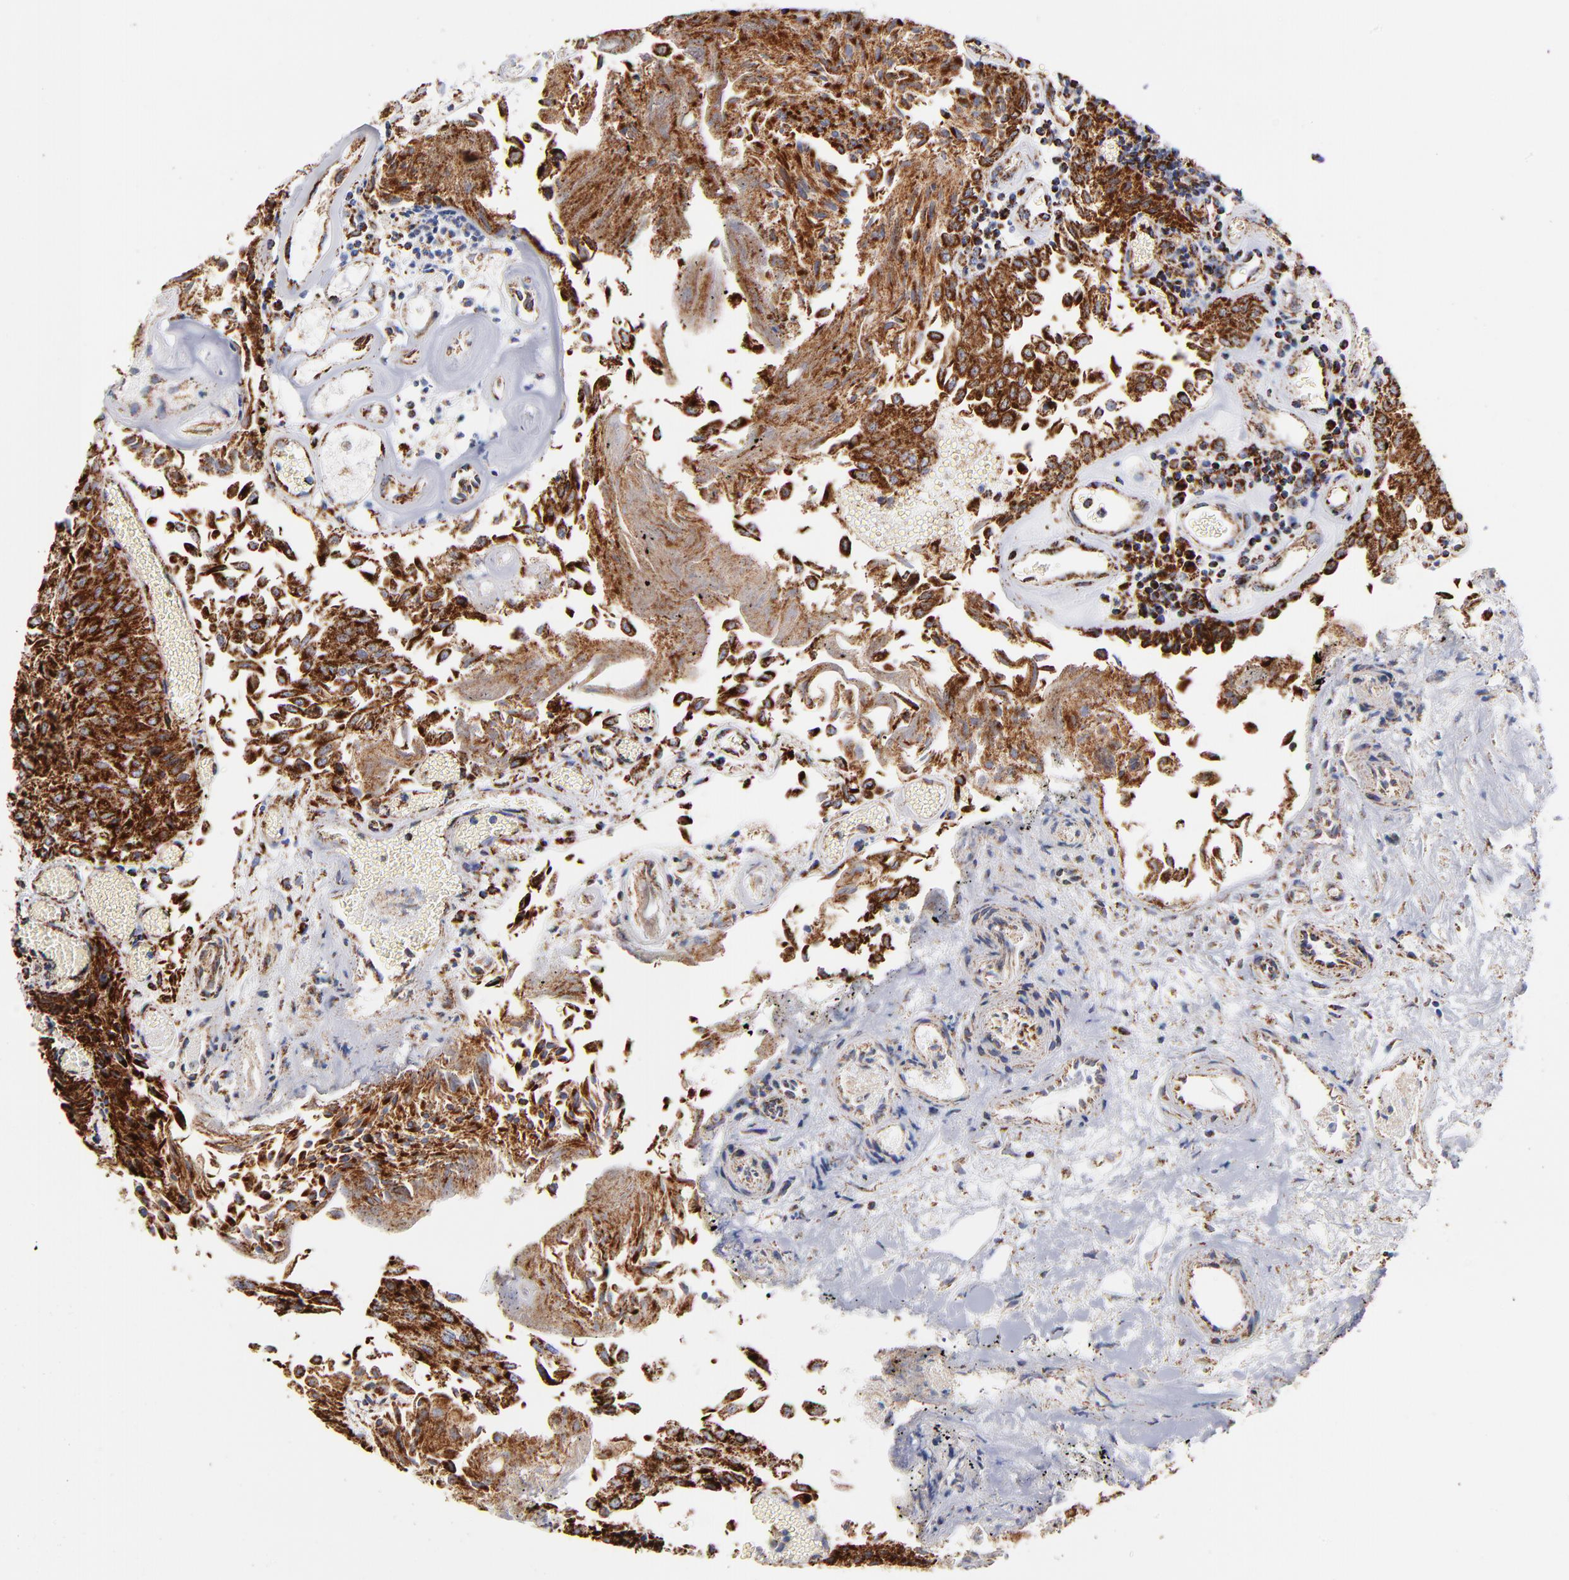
{"staining": {"intensity": "strong", "quantity": ">75%", "location": "cytoplasmic/membranous"}, "tissue": "urothelial cancer", "cell_type": "Tumor cells", "image_type": "cancer", "snomed": [{"axis": "morphology", "description": "Urothelial carcinoma, Low grade"}, {"axis": "topography", "description": "Urinary bladder"}], "caption": "Low-grade urothelial carcinoma stained for a protein (brown) reveals strong cytoplasmic/membranous positive staining in approximately >75% of tumor cells.", "gene": "PHB1", "patient": {"sex": "male", "age": 86}}